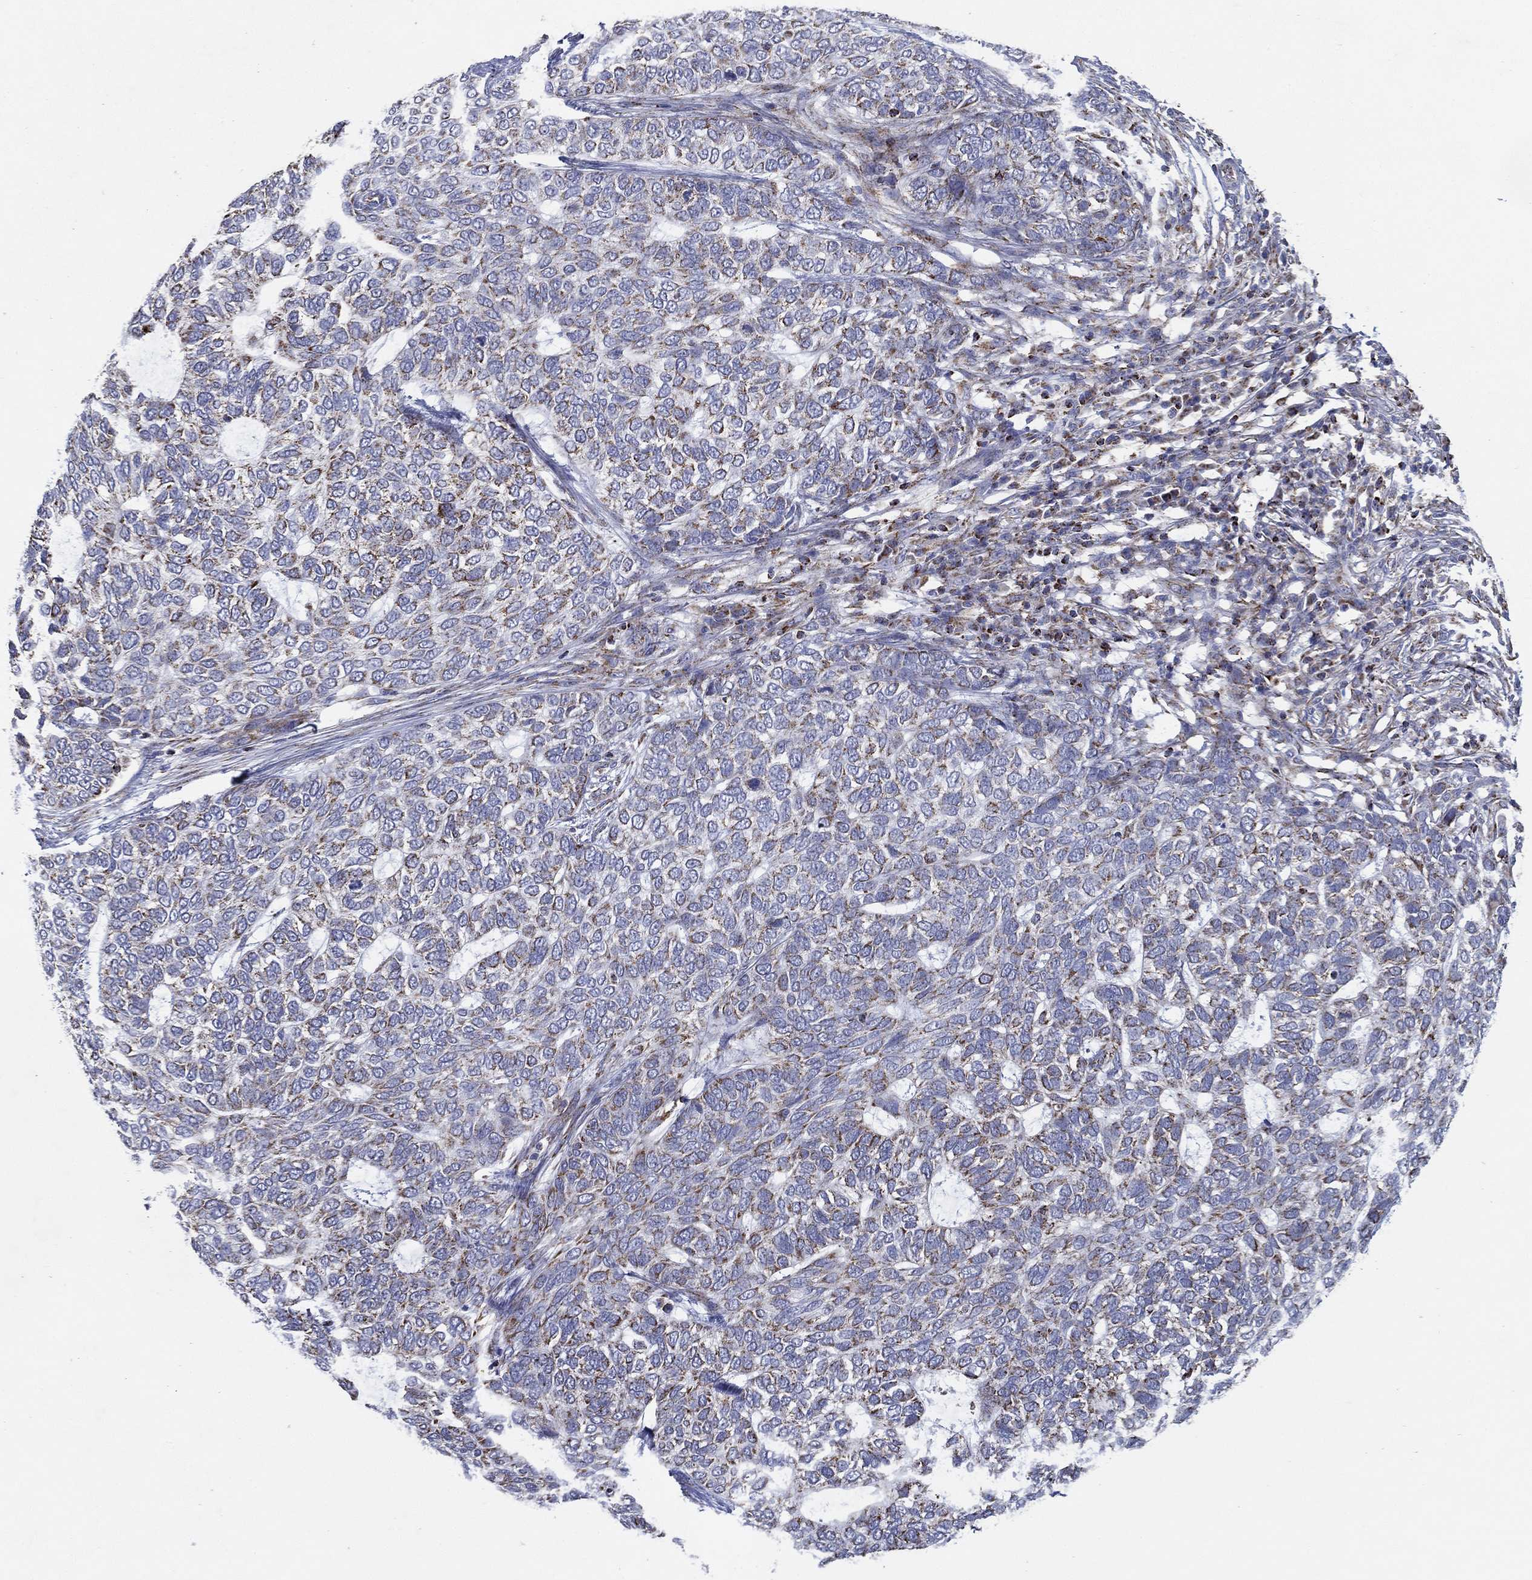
{"staining": {"intensity": "moderate", "quantity": "25%-75%", "location": "cytoplasmic/membranous"}, "tissue": "skin cancer", "cell_type": "Tumor cells", "image_type": "cancer", "snomed": [{"axis": "morphology", "description": "Basal cell carcinoma"}, {"axis": "topography", "description": "Skin"}], "caption": "Tumor cells reveal medium levels of moderate cytoplasmic/membranous expression in approximately 25%-75% of cells in human skin cancer (basal cell carcinoma). The protein is shown in brown color, while the nuclei are stained blue.", "gene": "SFXN1", "patient": {"sex": "female", "age": 65}}